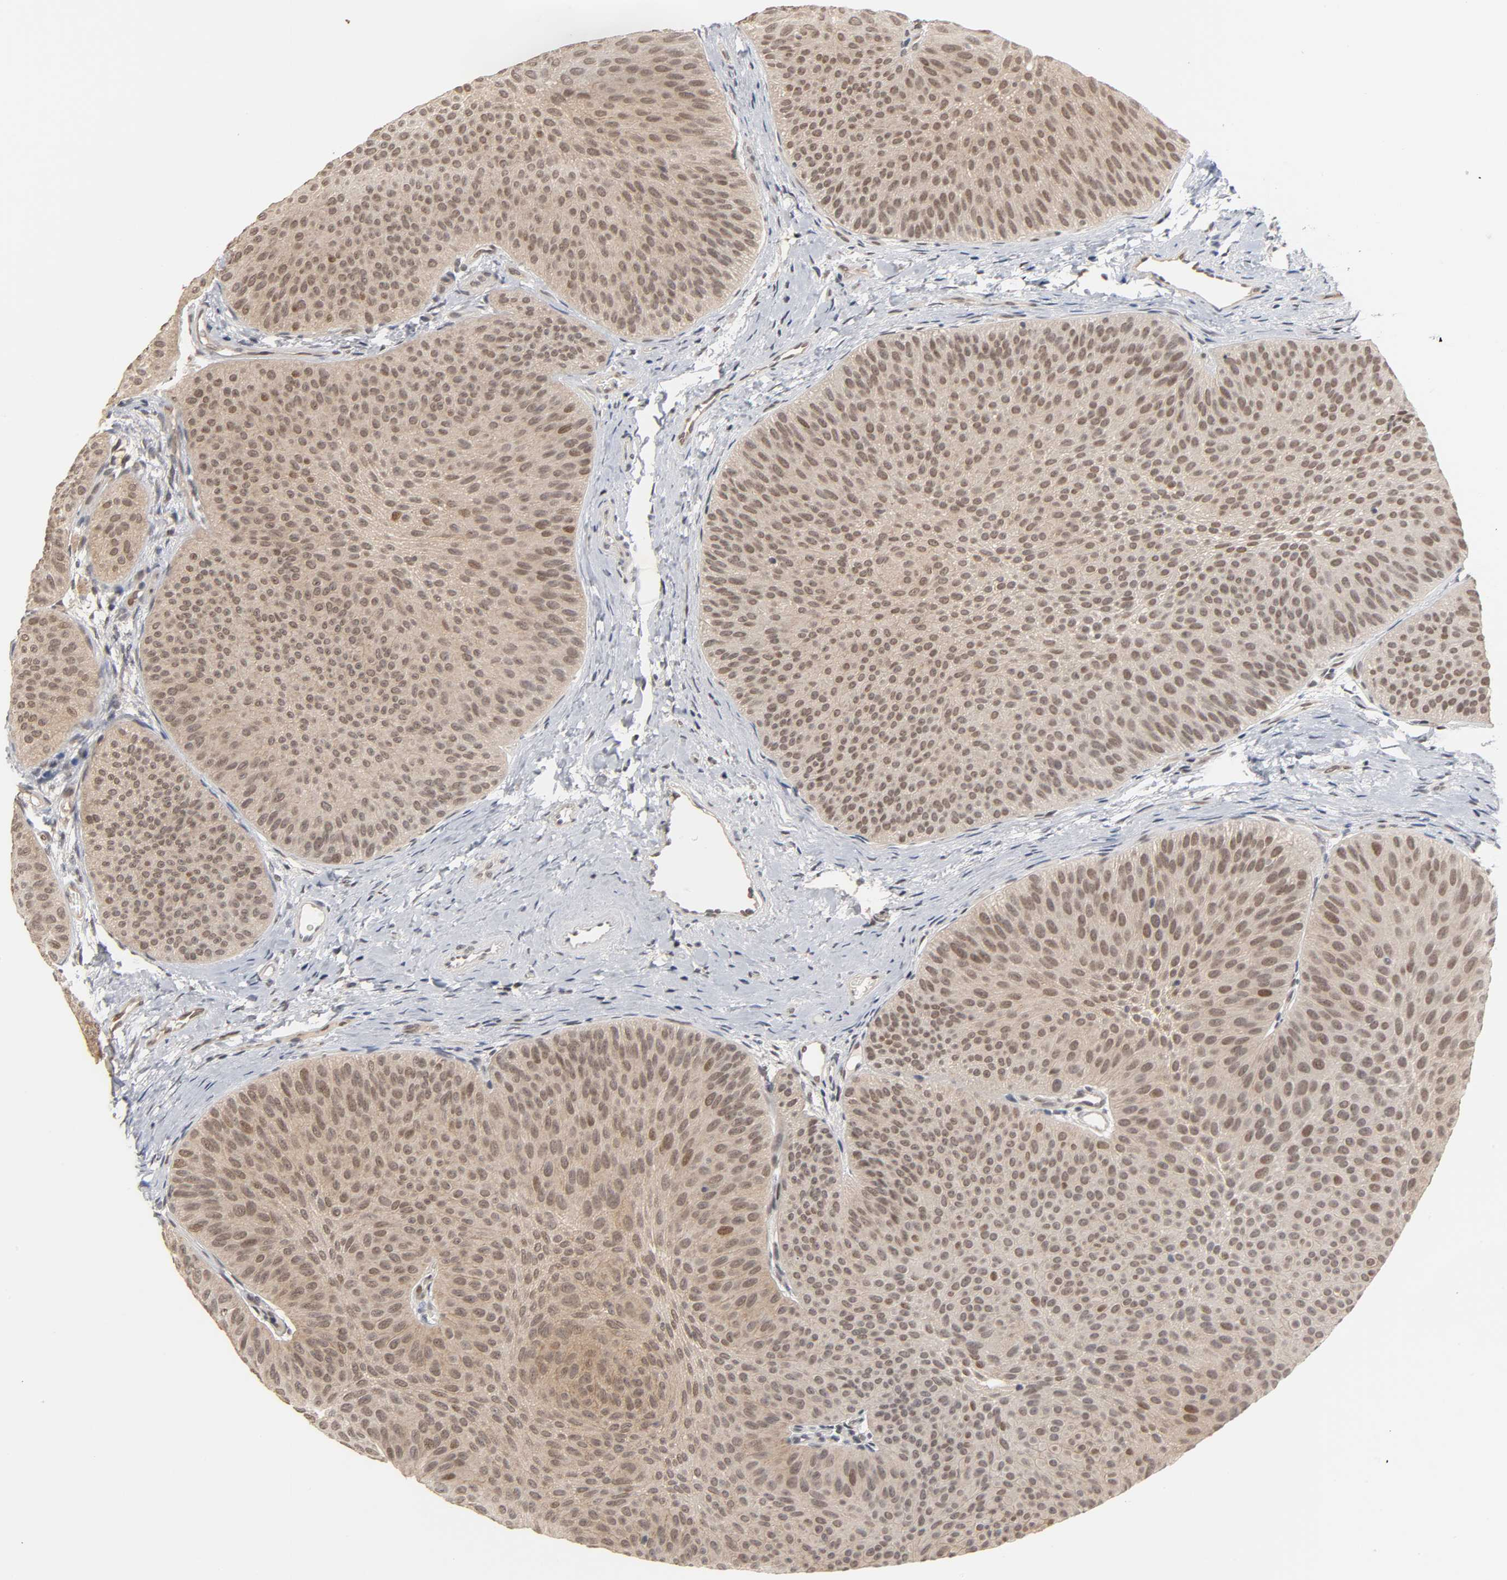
{"staining": {"intensity": "moderate", "quantity": ">75%", "location": "cytoplasmic/membranous,nuclear"}, "tissue": "urothelial cancer", "cell_type": "Tumor cells", "image_type": "cancer", "snomed": [{"axis": "morphology", "description": "Urothelial carcinoma, Low grade"}, {"axis": "topography", "description": "Urinary bladder"}], "caption": "Immunohistochemical staining of human urothelial cancer exhibits medium levels of moderate cytoplasmic/membranous and nuclear expression in about >75% of tumor cells.", "gene": "HTR1E", "patient": {"sex": "female", "age": 60}}